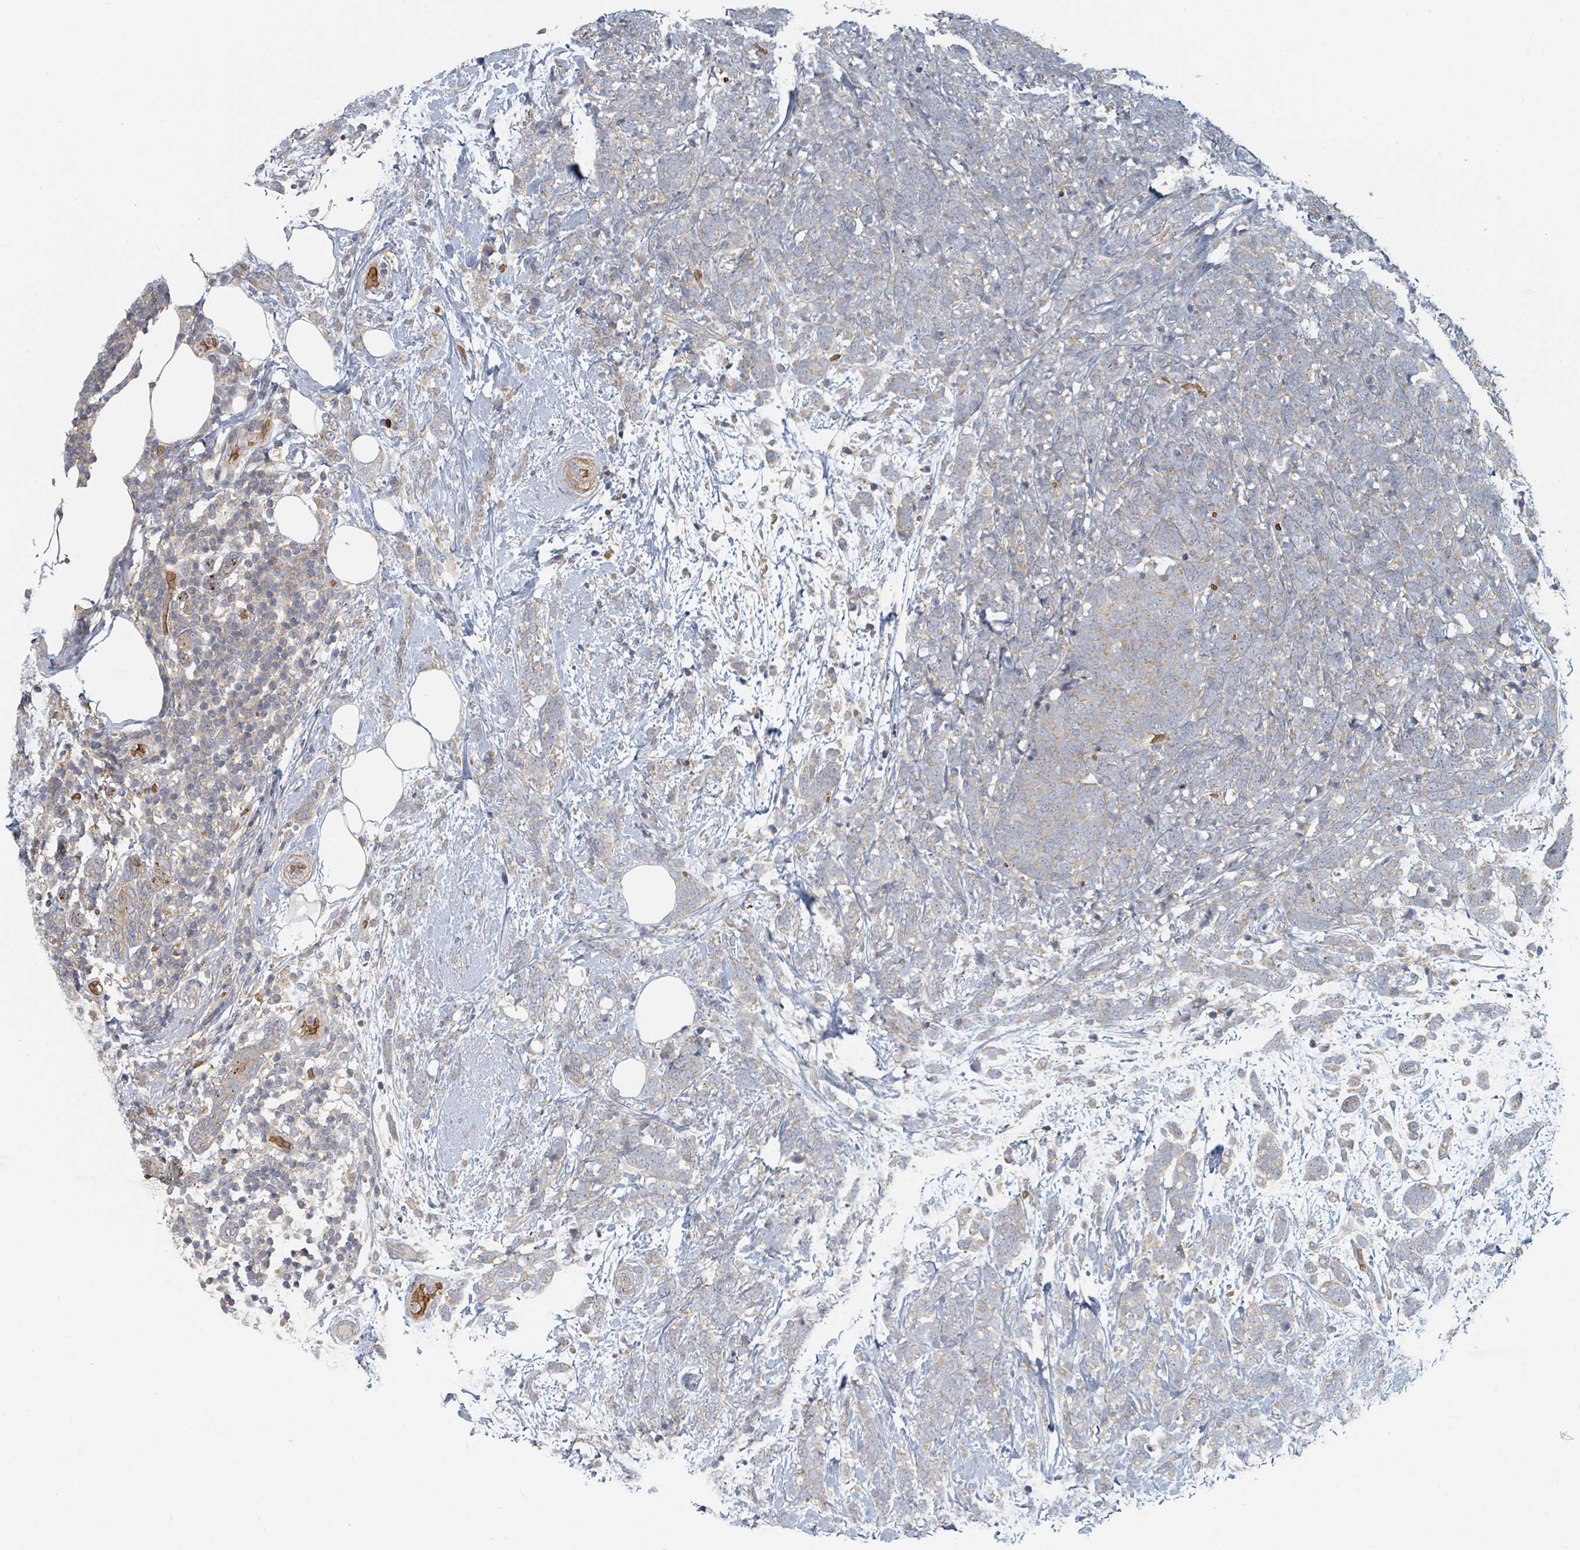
{"staining": {"intensity": "weak", "quantity": "<25%", "location": "cytoplasmic/membranous"}, "tissue": "breast cancer", "cell_type": "Tumor cells", "image_type": "cancer", "snomed": [{"axis": "morphology", "description": "Lobular carcinoma"}, {"axis": "topography", "description": "Breast"}], "caption": "Immunohistochemistry histopathology image of breast cancer stained for a protein (brown), which demonstrates no expression in tumor cells.", "gene": "TRPC4AP", "patient": {"sex": "female", "age": 58}}